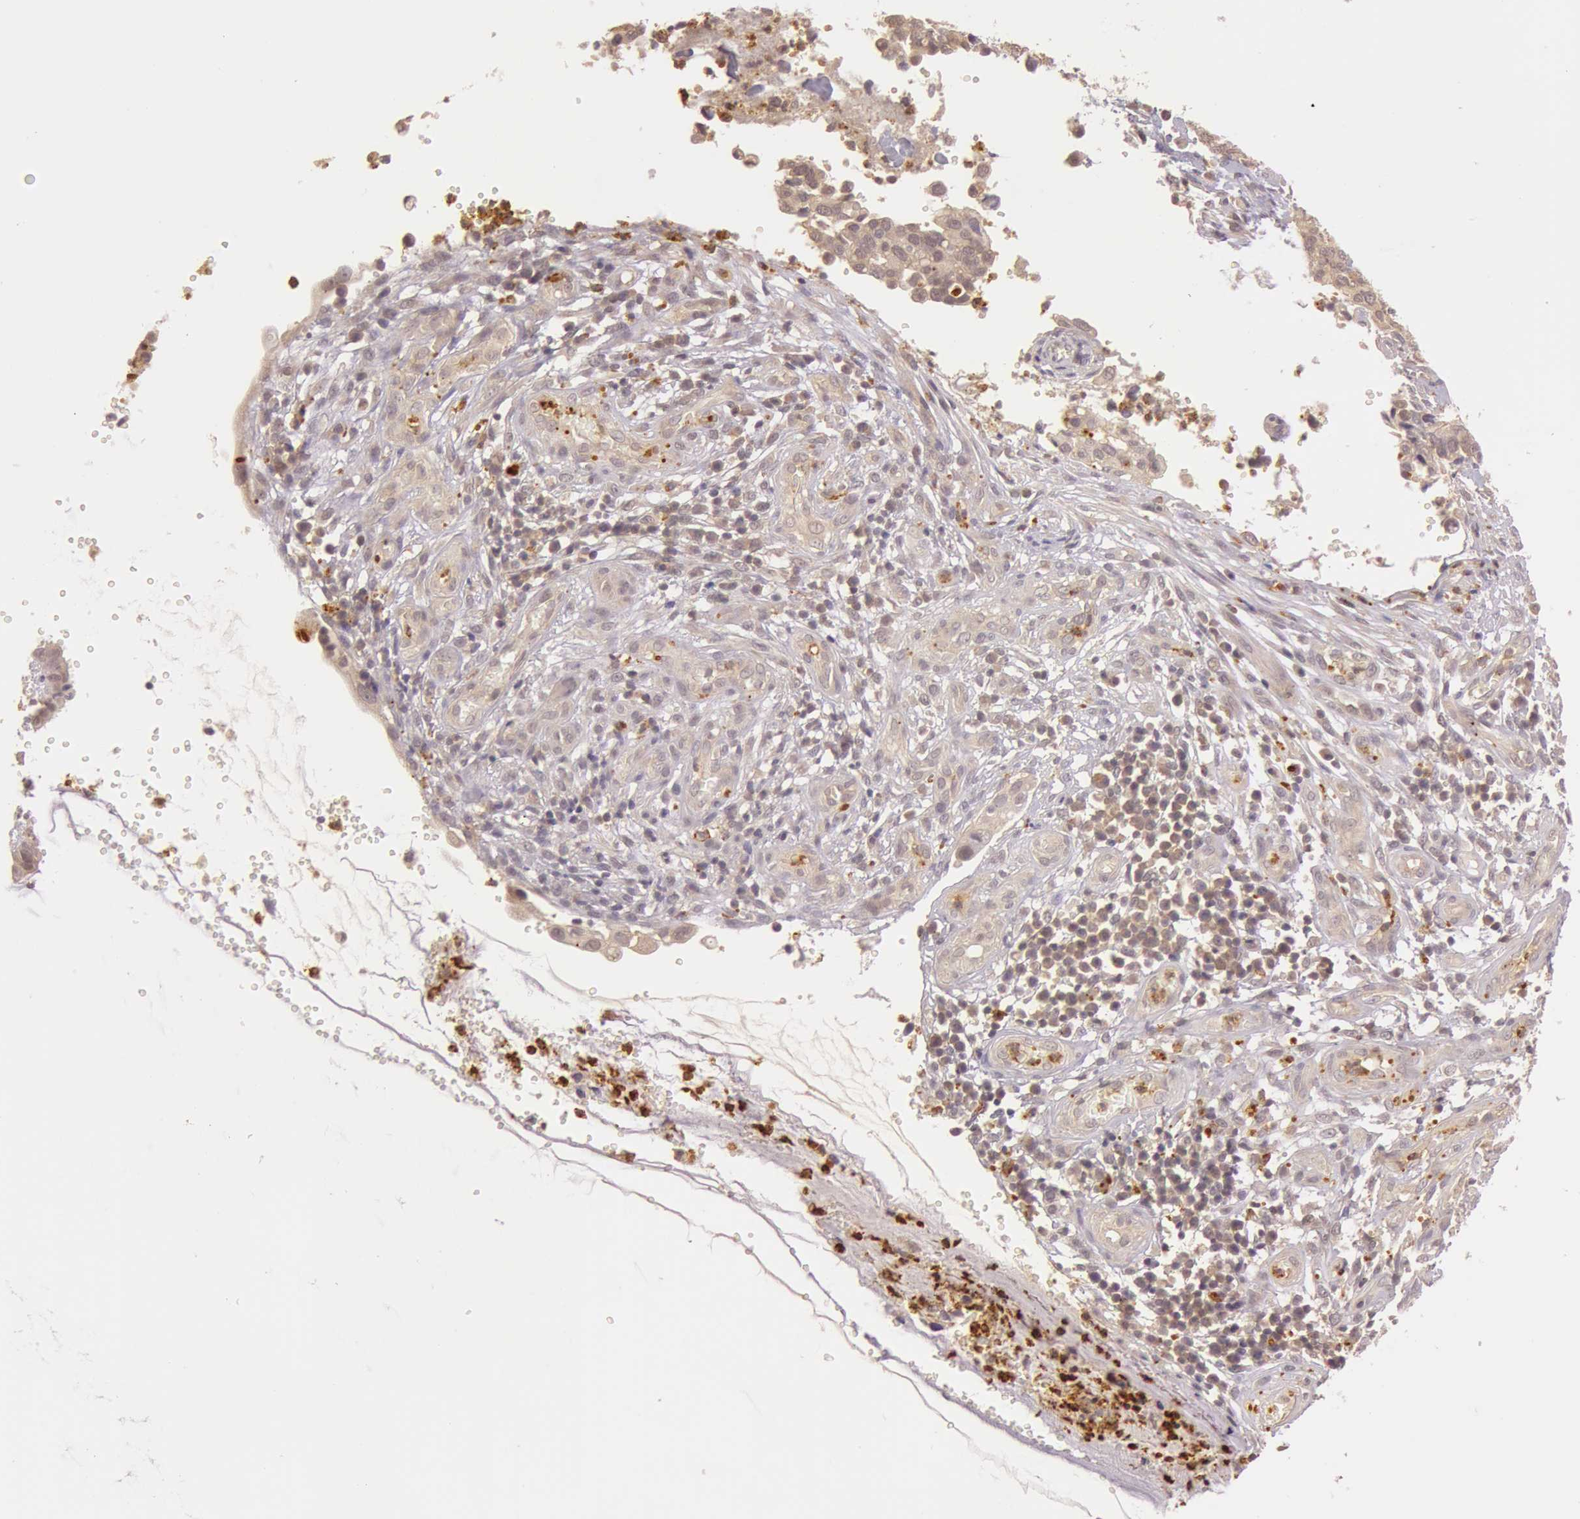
{"staining": {"intensity": "weak", "quantity": ">75%", "location": "cytoplasmic/membranous"}, "tissue": "cervical cancer", "cell_type": "Tumor cells", "image_type": "cancer", "snomed": [{"axis": "morphology", "description": "Normal tissue, NOS"}, {"axis": "morphology", "description": "Squamous cell carcinoma, NOS"}, {"axis": "topography", "description": "Cervix"}], "caption": "Brown immunohistochemical staining in human cervical cancer (squamous cell carcinoma) demonstrates weak cytoplasmic/membranous positivity in approximately >75% of tumor cells.", "gene": "ATG2B", "patient": {"sex": "female", "age": 45}}